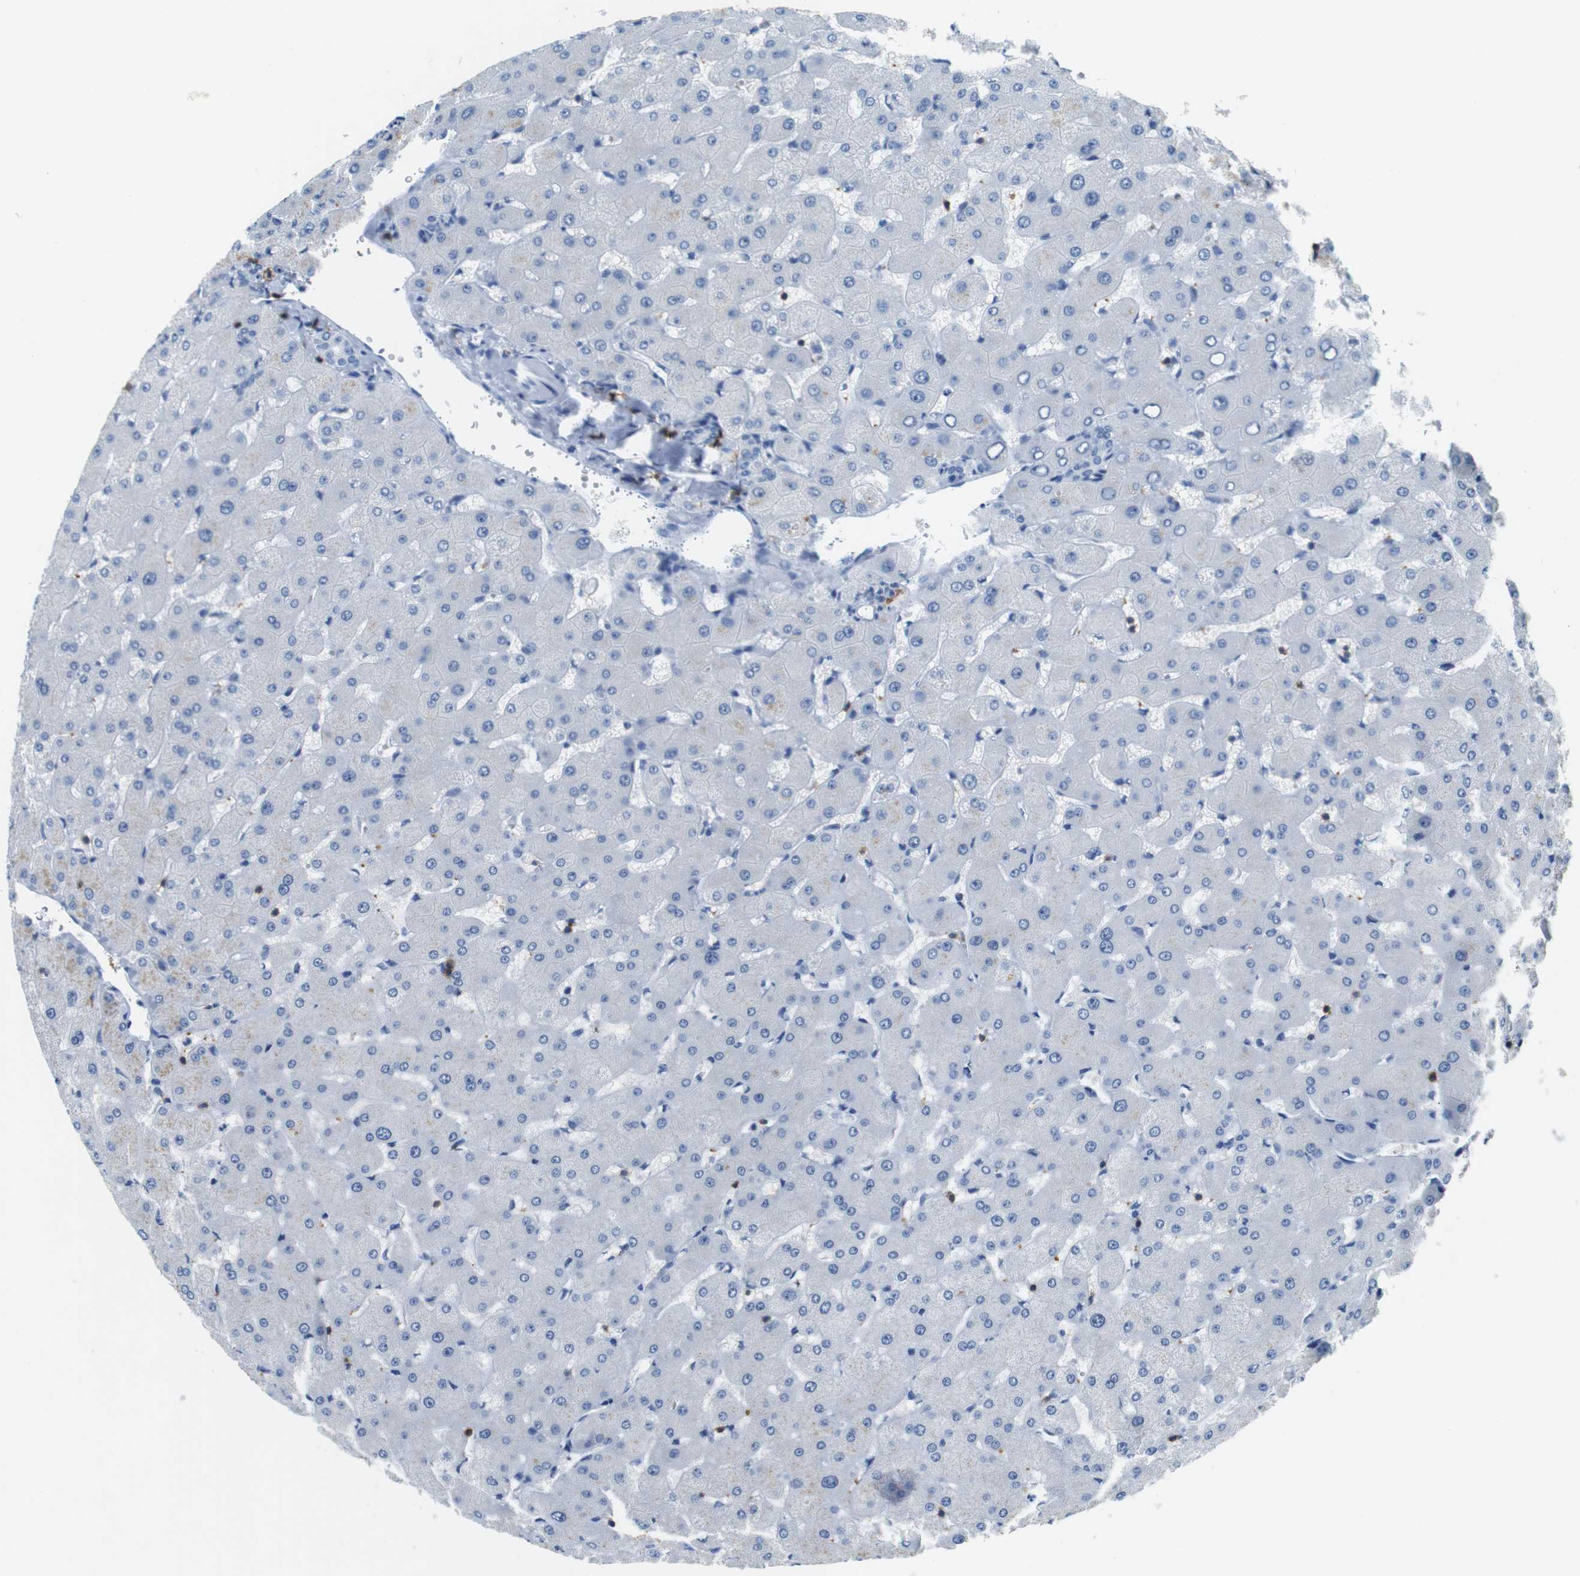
{"staining": {"intensity": "negative", "quantity": "none", "location": "none"}, "tissue": "liver", "cell_type": "Cholangiocytes", "image_type": "normal", "snomed": [{"axis": "morphology", "description": "Normal tissue, NOS"}, {"axis": "topography", "description": "Liver"}], "caption": "This is an immunohistochemistry (IHC) image of normal liver. There is no positivity in cholangiocytes.", "gene": "LAT", "patient": {"sex": "female", "age": 63}}